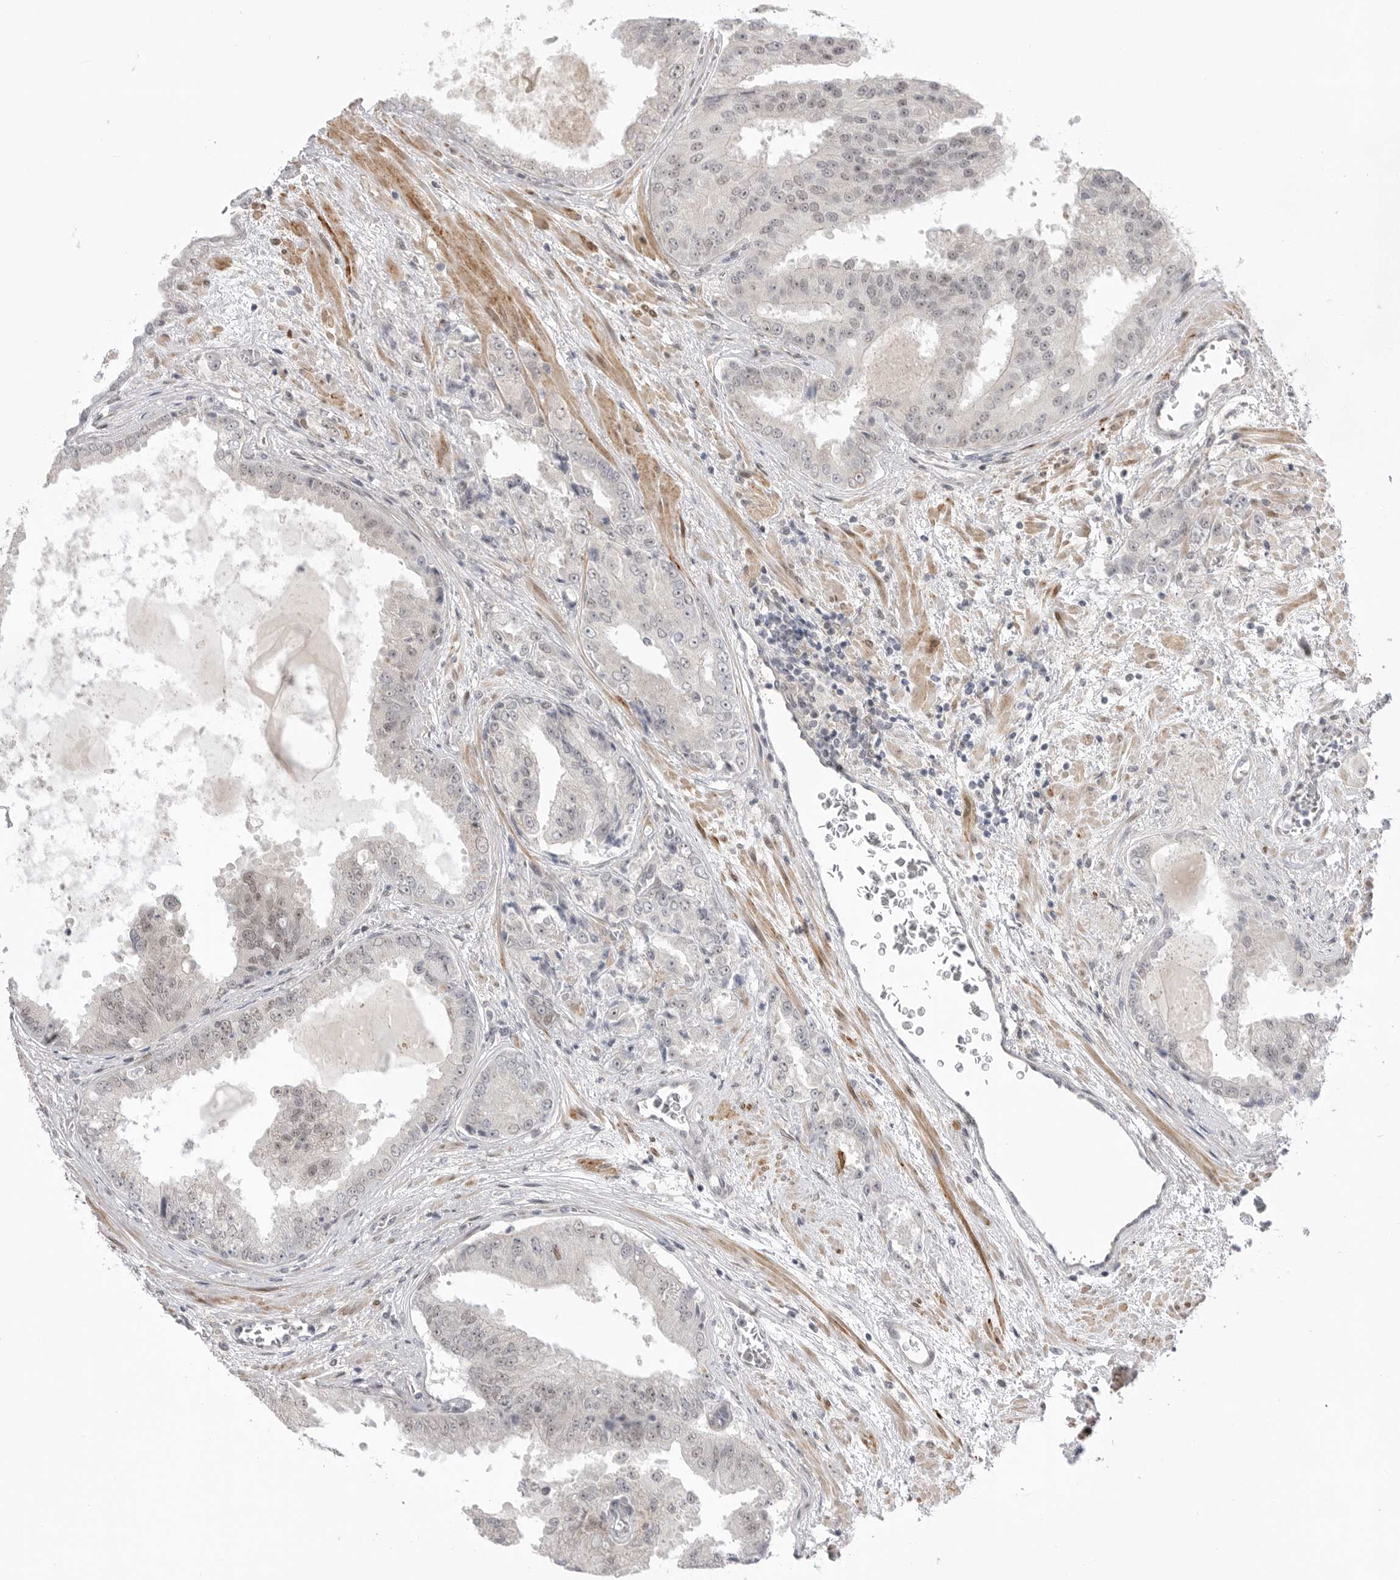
{"staining": {"intensity": "negative", "quantity": "none", "location": "none"}, "tissue": "prostate cancer", "cell_type": "Tumor cells", "image_type": "cancer", "snomed": [{"axis": "morphology", "description": "Adenocarcinoma, High grade"}, {"axis": "topography", "description": "Prostate"}], "caption": "This is an IHC photomicrograph of human prostate cancer. There is no positivity in tumor cells.", "gene": "GGT6", "patient": {"sex": "male", "age": 58}}